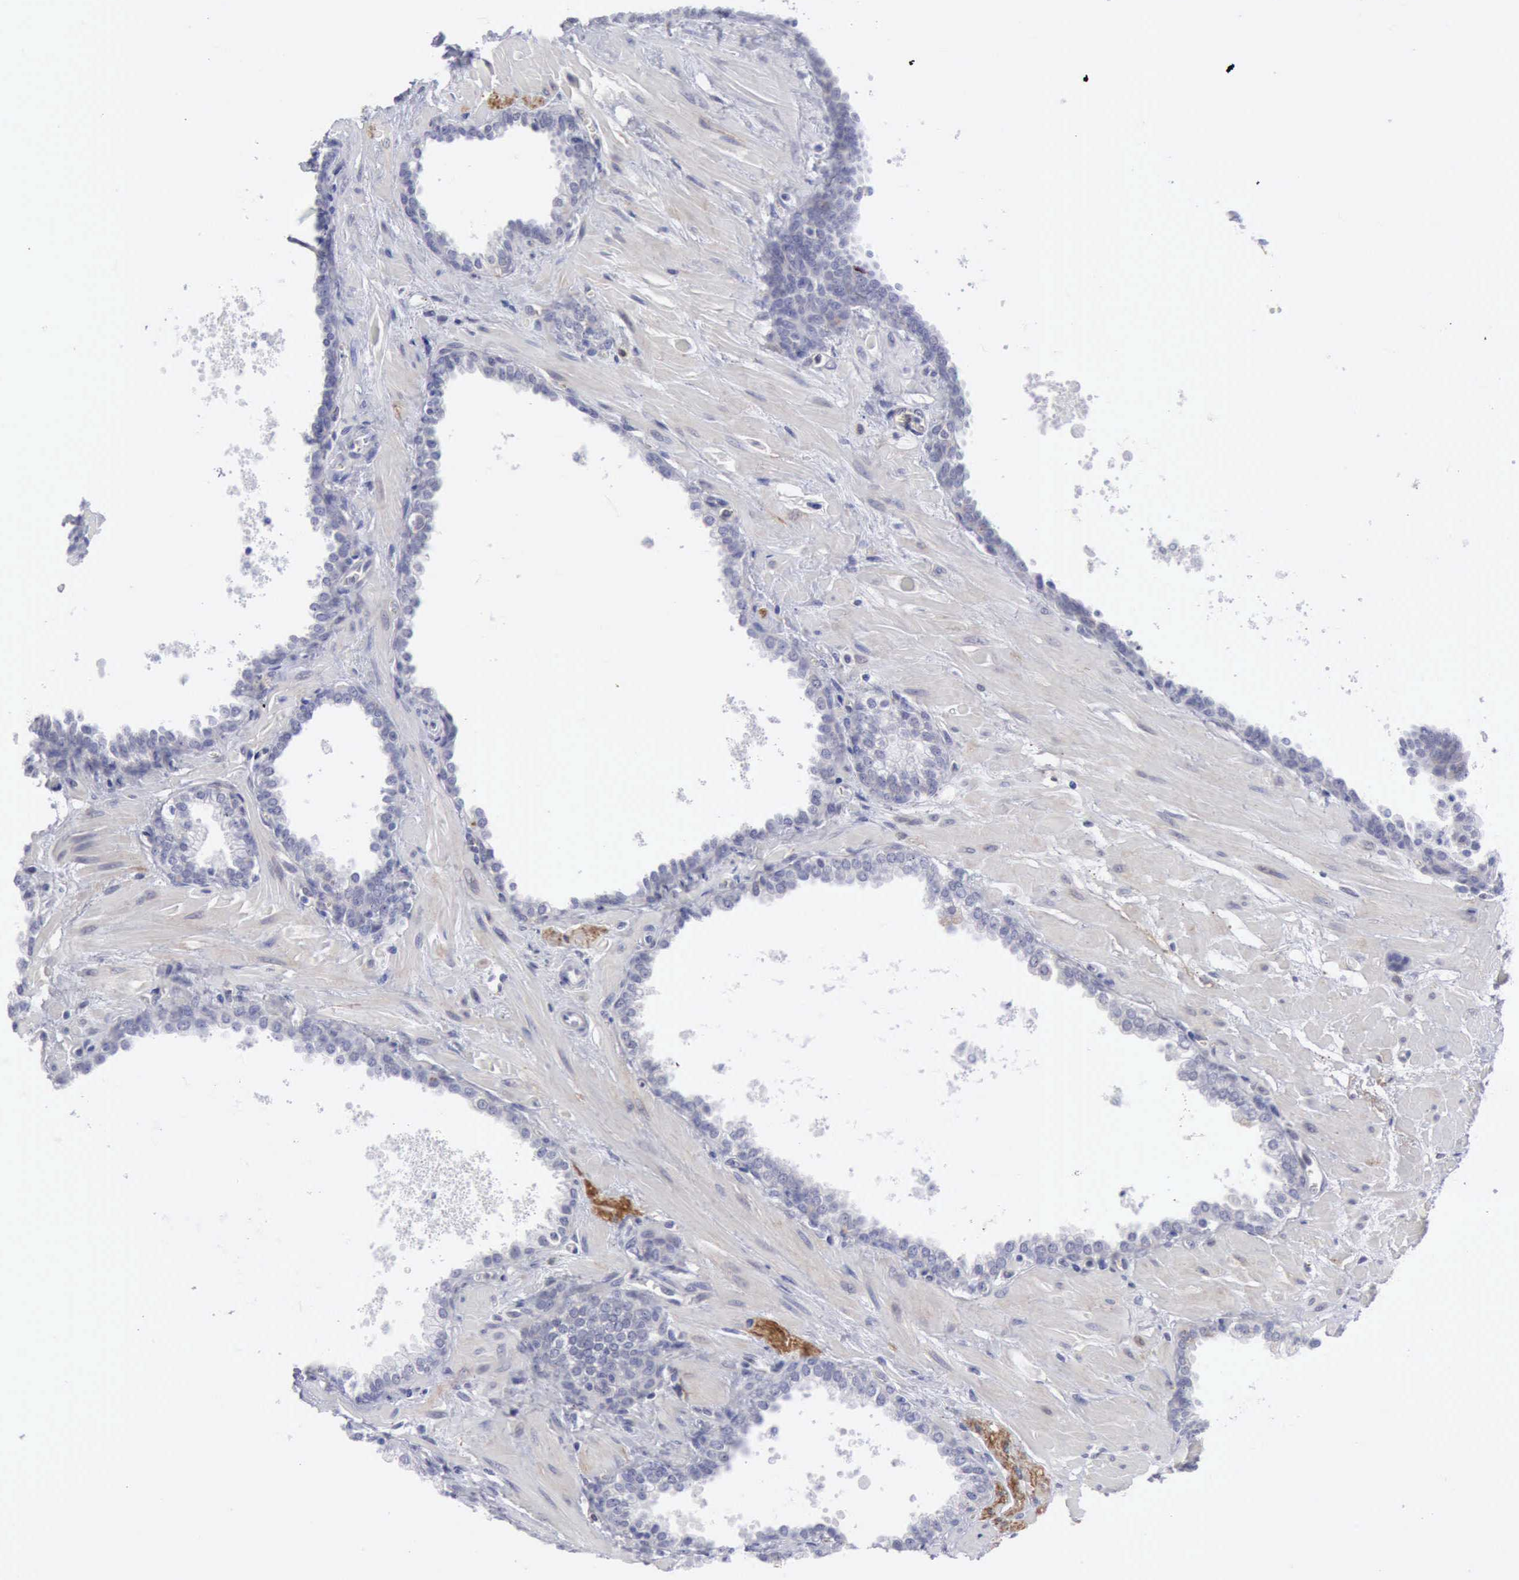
{"staining": {"intensity": "negative", "quantity": "none", "location": "none"}, "tissue": "prostate", "cell_type": "Glandular cells", "image_type": "normal", "snomed": [{"axis": "morphology", "description": "Normal tissue, NOS"}, {"axis": "topography", "description": "Prostate"}], "caption": "IHC of unremarkable prostate exhibits no positivity in glandular cells. (DAB (3,3'-diaminobenzidine) immunohistochemistry (IHC) with hematoxylin counter stain).", "gene": "TFRC", "patient": {"sex": "male", "age": 60}}